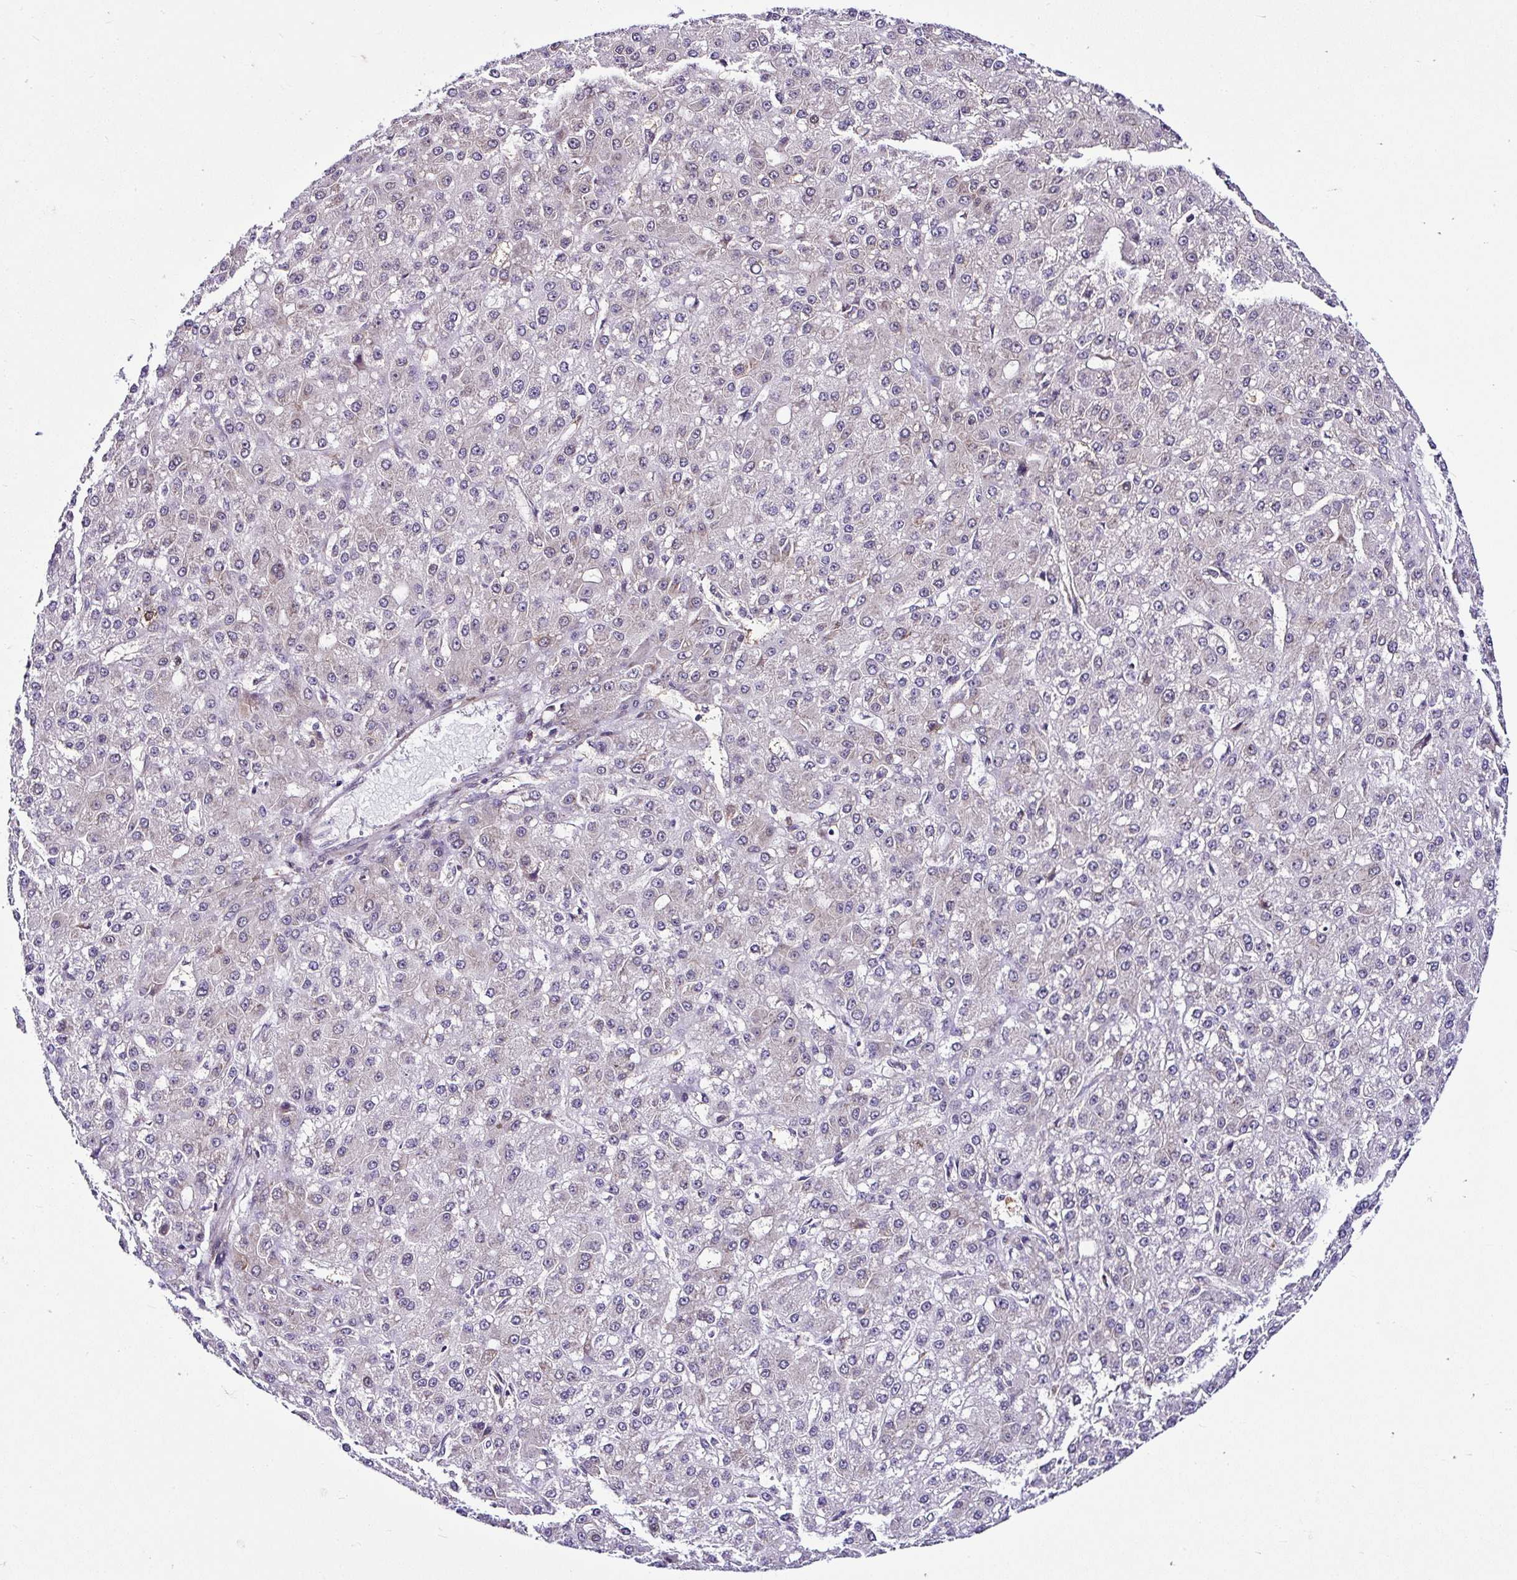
{"staining": {"intensity": "negative", "quantity": "none", "location": "none"}, "tissue": "liver cancer", "cell_type": "Tumor cells", "image_type": "cancer", "snomed": [{"axis": "morphology", "description": "Carcinoma, Hepatocellular, NOS"}, {"axis": "topography", "description": "Liver"}], "caption": "IHC photomicrograph of human liver cancer (hepatocellular carcinoma) stained for a protein (brown), which displays no positivity in tumor cells. (DAB immunohistochemistry with hematoxylin counter stain).", "gene": "PIN4", "patient": {"sex": "male", "age": 67}}